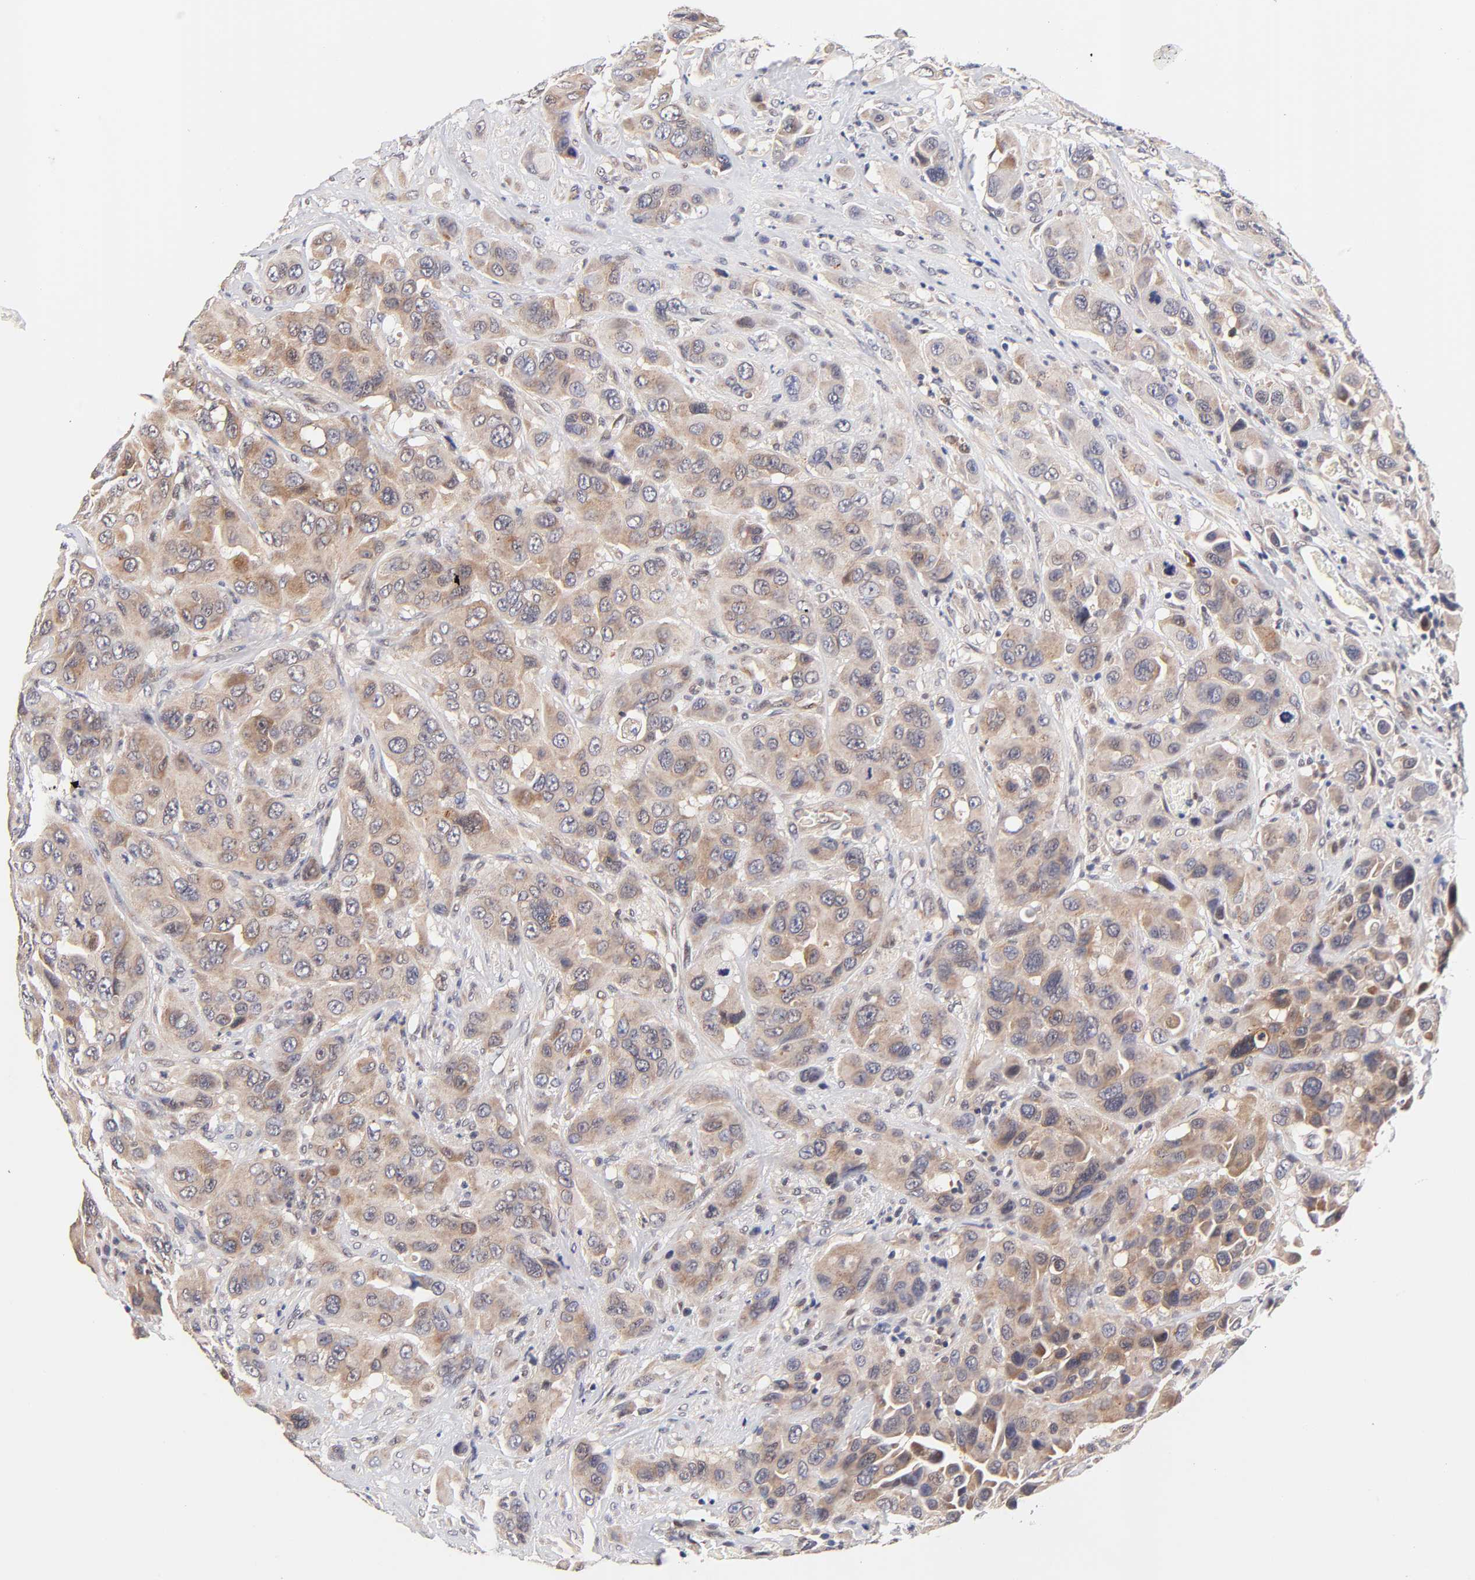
{"staining": {"intensity": "moderate", "quantity": ">75%", "location": "cytoplasmic/membranous"}, "tissue": "urothelial cancer", "cell_type": "Tumor cells", "image_type": "cancer", "snomed": [{"axis": "morphology", "description": "Urothelial carcinoma, High grade"}, {"axis": "topography", "description": "Urinary bladder"}], "caption": "Immunohistochemical staining of human urothelial cancer reveals medium levels of moderate cytoplasmic/membranous protein positivity in approximately >75% of tumor cells.", "gene": "TXNL1", "patient": {"sex": "male", "age": 73}}